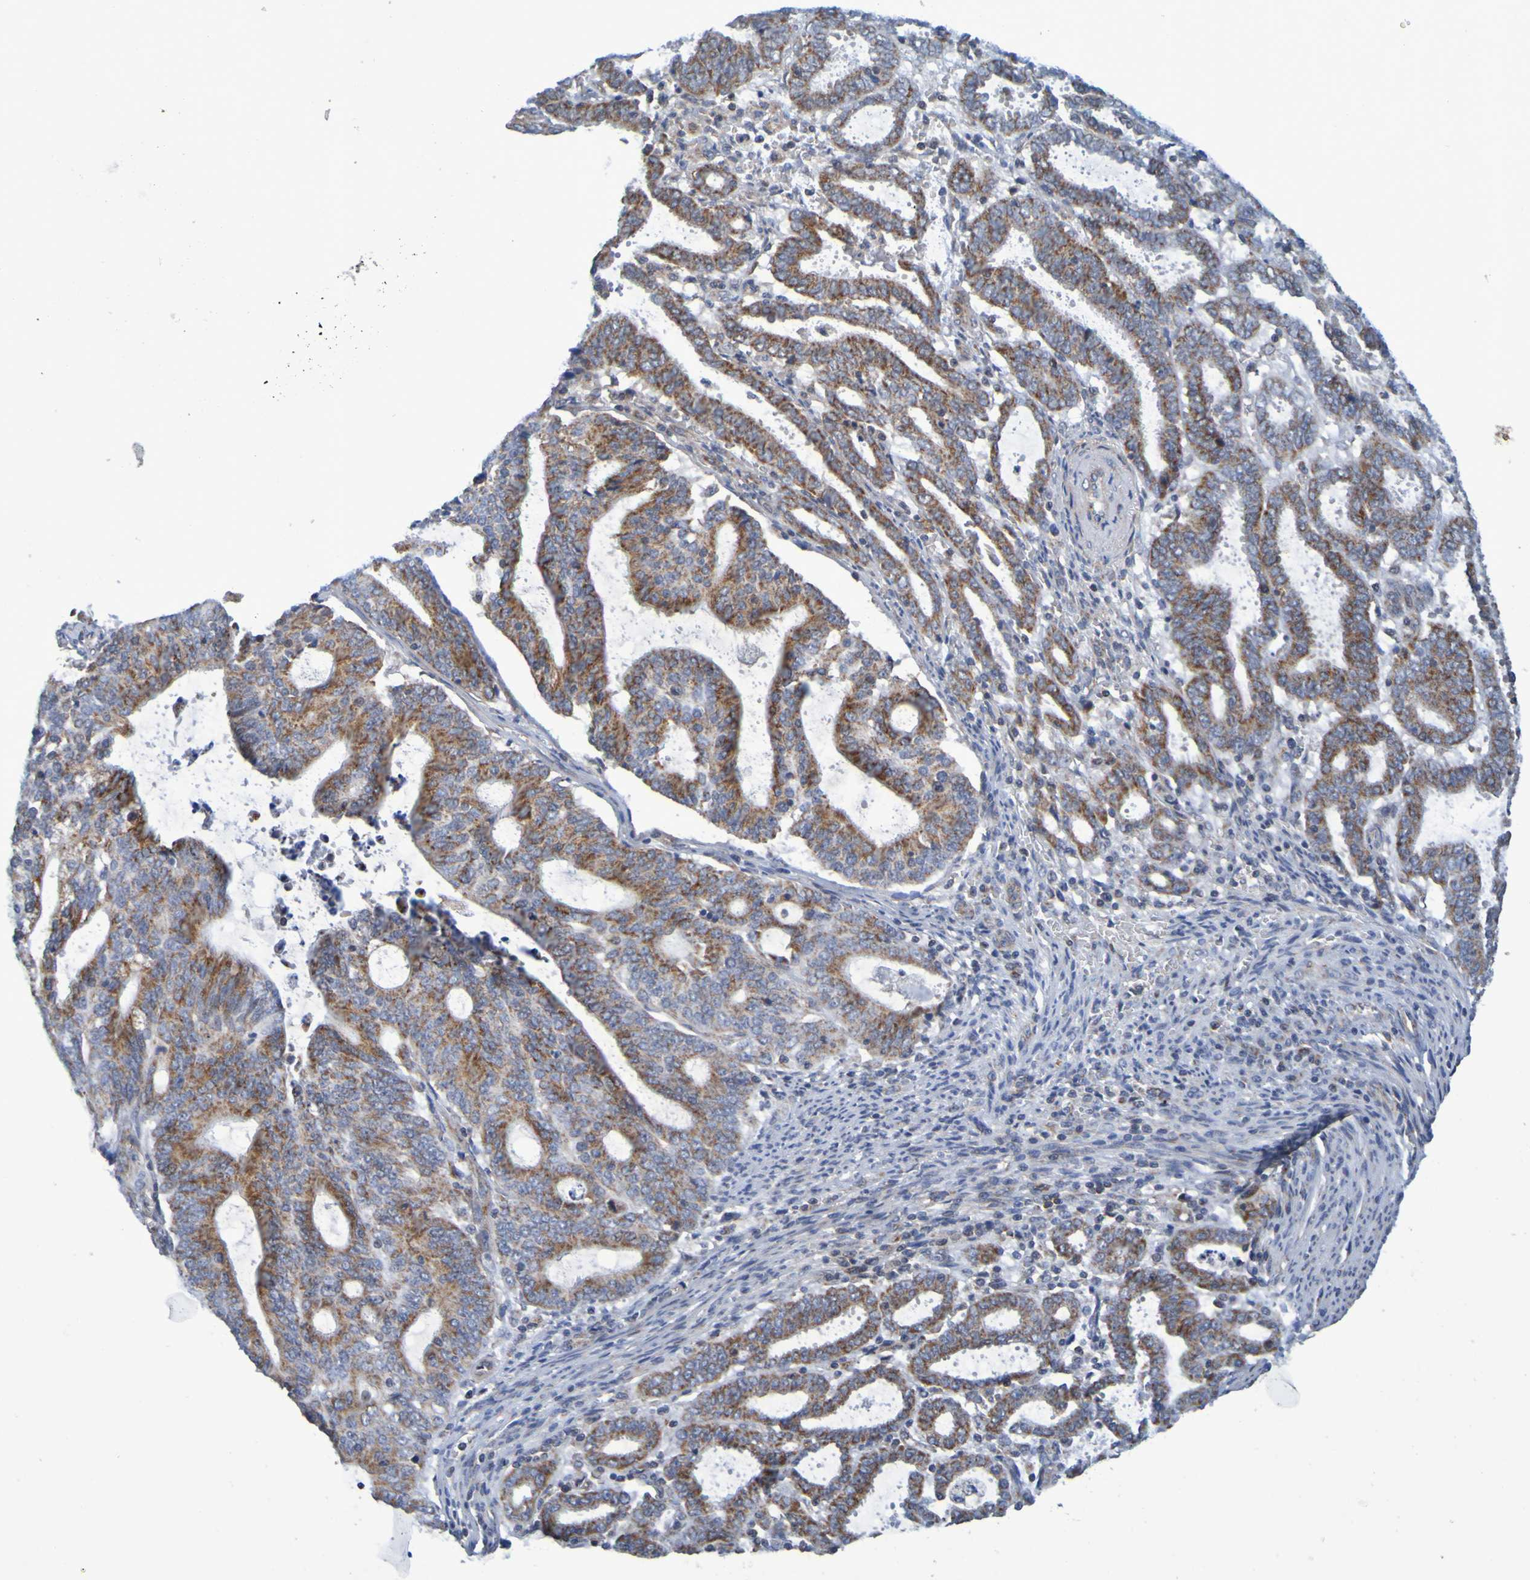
{"staining": {"intensity": "strong", "quantity": ">75%", "location": "cytoplasmic/membranous"}, "tissue": "endometrial cancer", "cell_type": "Tumor cells", "image_type": "cancer", "snomed": [{"axis": "morphology", "description": "Adenocarcinoma, NOS"}, {"axis": "topography", "description": "Uterus"}], "caption": "Immunohistochemistry (IHC) micrograph of human endometrial adenocarcinoma stained for a protein (brown), which reveals high levels of strong cytoplasmic/membranous staining in approximately >75% of tumor cells.", "gene": "CCDC51", "patient": {"sex": "female", "age": 83}}